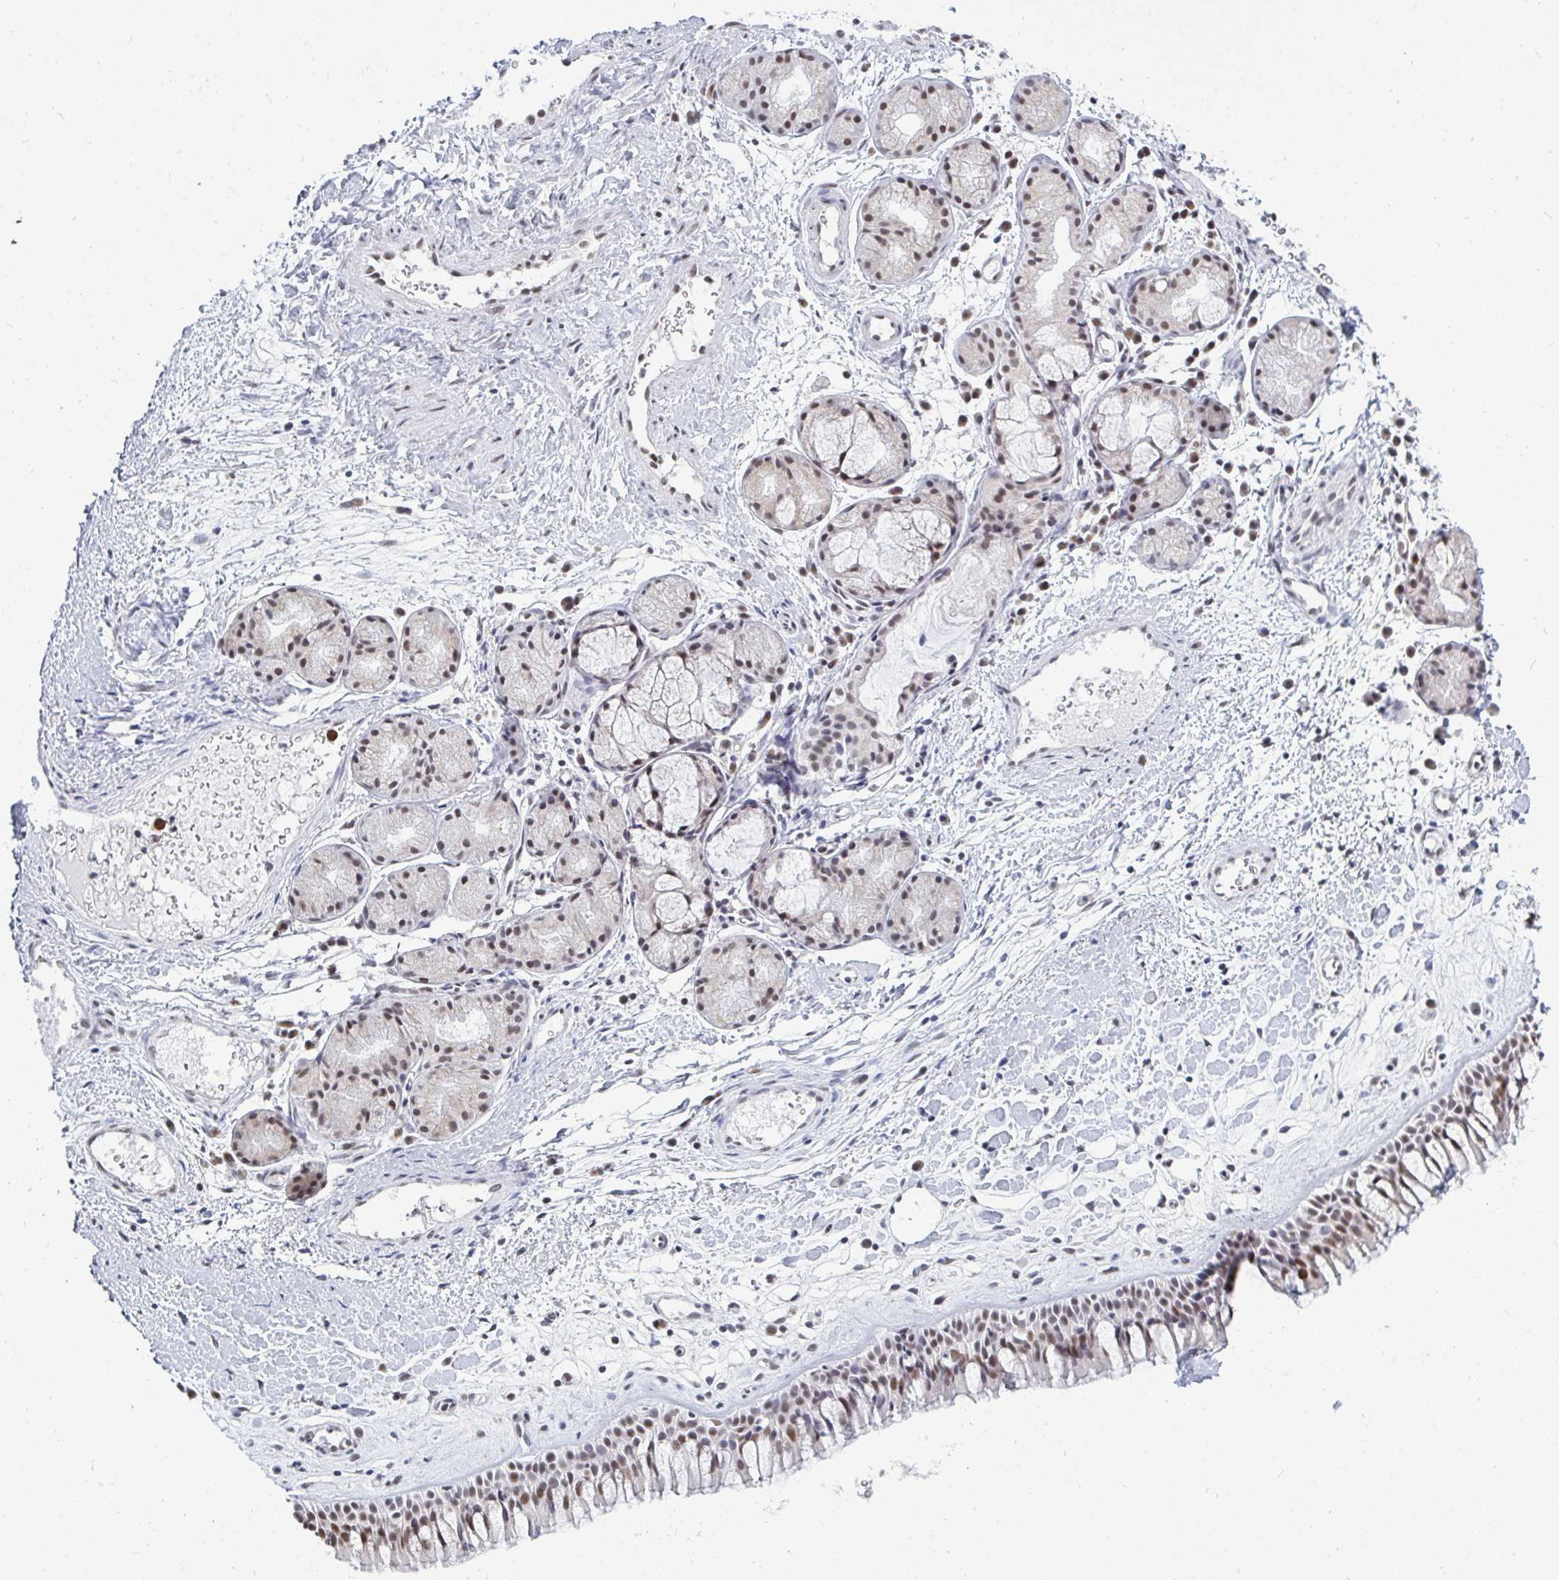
{"staining": {"intensity": "moderate", "quantity": ">75%", "location": "nuclear"}, "tissue": "nasopharynx", "cell_type": "Respiratory epithelial cells", "image_type": "normal", "snomed": [{"axis": "morphology", "description": "Normal tissue, NOS"}, {"axis": "topography", "description": "Nasopharynx"}], "caption": "Moderate nuclear staining for a protein is seen in approximately >75% of respiratory epithelial cells of benign nasopharynx using immunohistochemistry (IHC).", "gene": "TRIP12", "patient": {"sex": "male", "age": 65}}